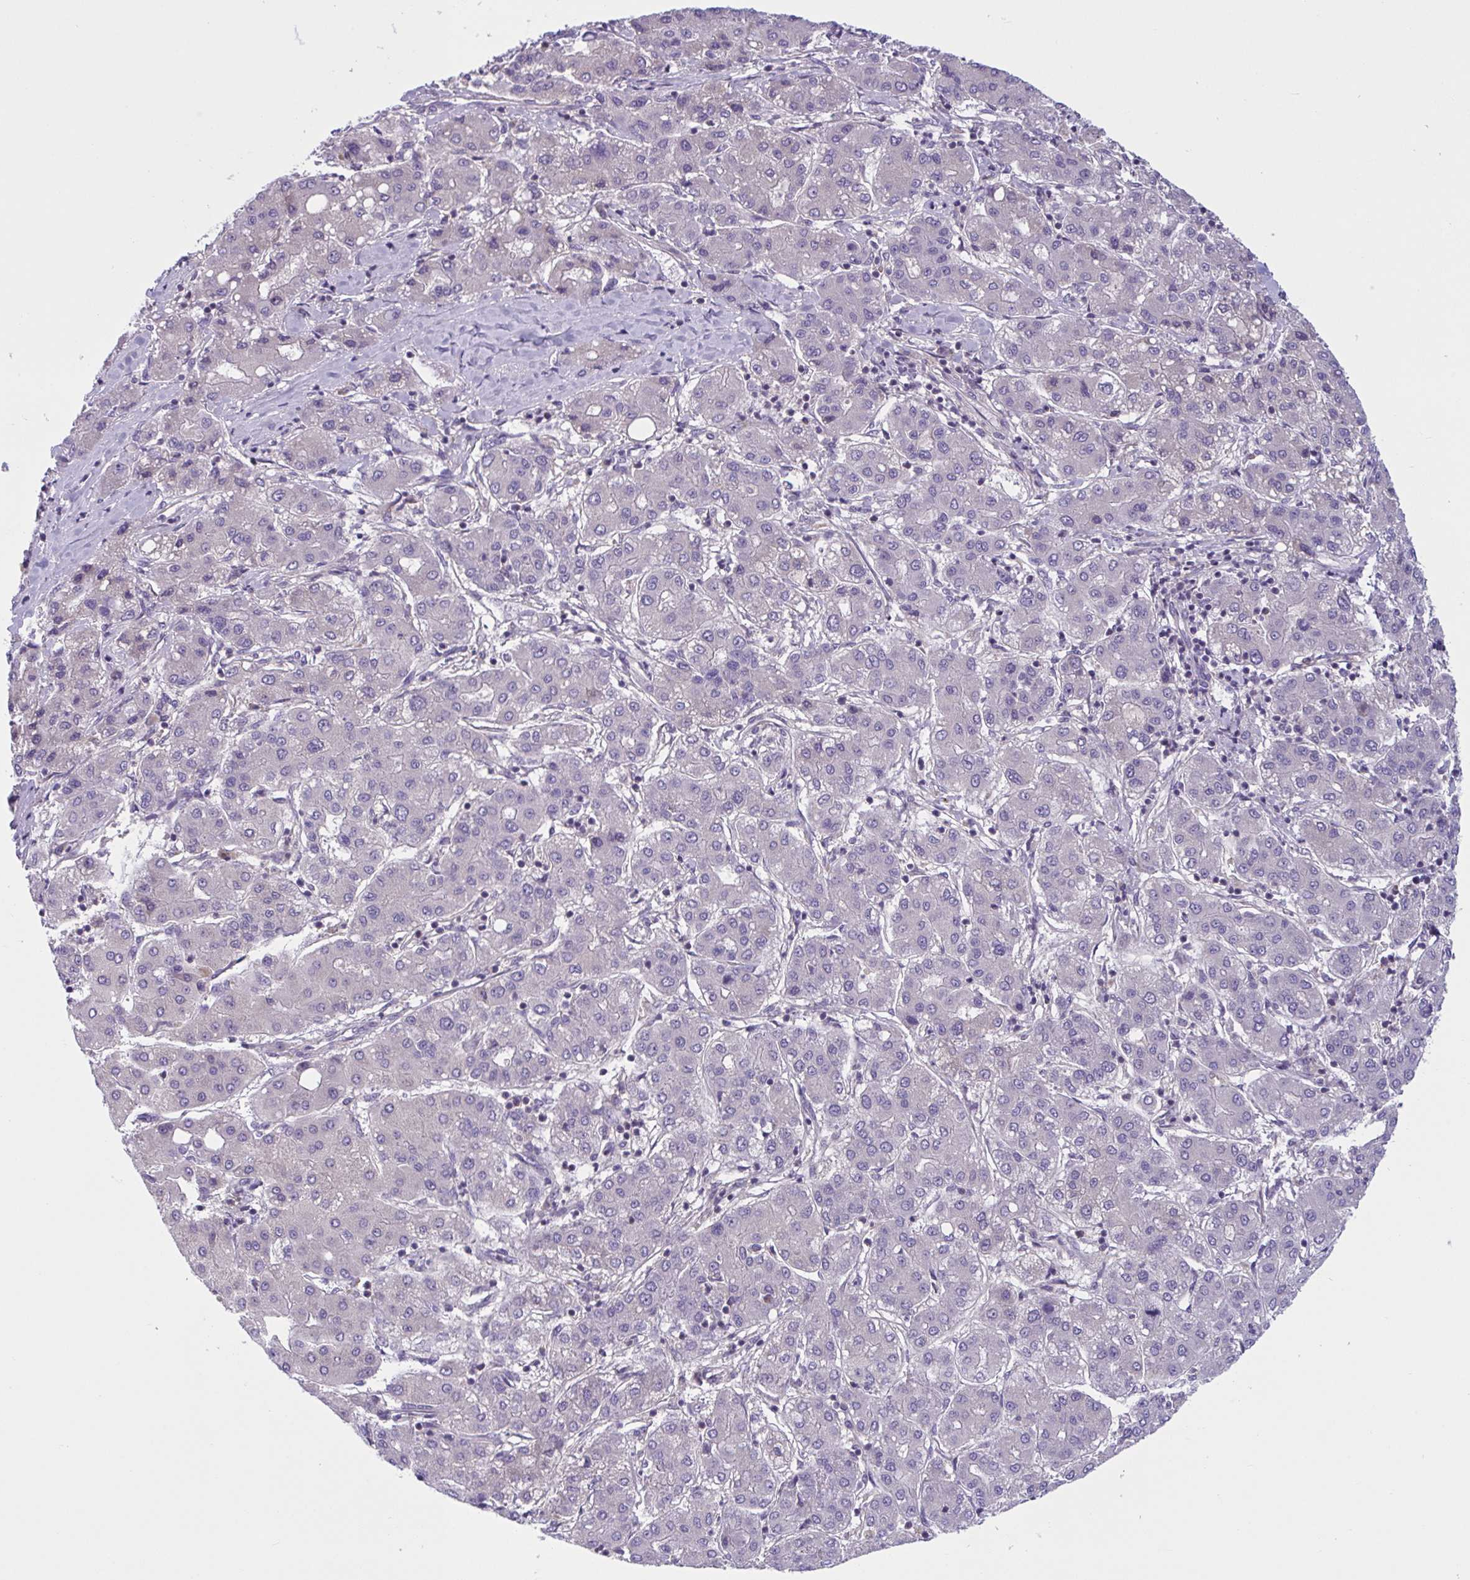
{"staining": {"intensity": "negative", "quantity": "none", "location": "none"}, "tissue": "liver cancer", "cell_type": "Tumor cells", "image_type": "cancer", "snomed": [{"axis": "morphology", "description": "Carcinoma, Hepatocellular, NOS"}, {"axis": "topography", "description": "Liver"}], "caption": "IHC image of neoplastic tissue: human hepatocellular carcinoma (liver) stained with DAB shows no significant protein positivity in tumor cells. (DAB (3,3'-diaminobenzidine) immunohistochemistry with hematoxylin counter stain).", "gene": "WNT9B", "patient": {"sex": "male", "age": 65}}